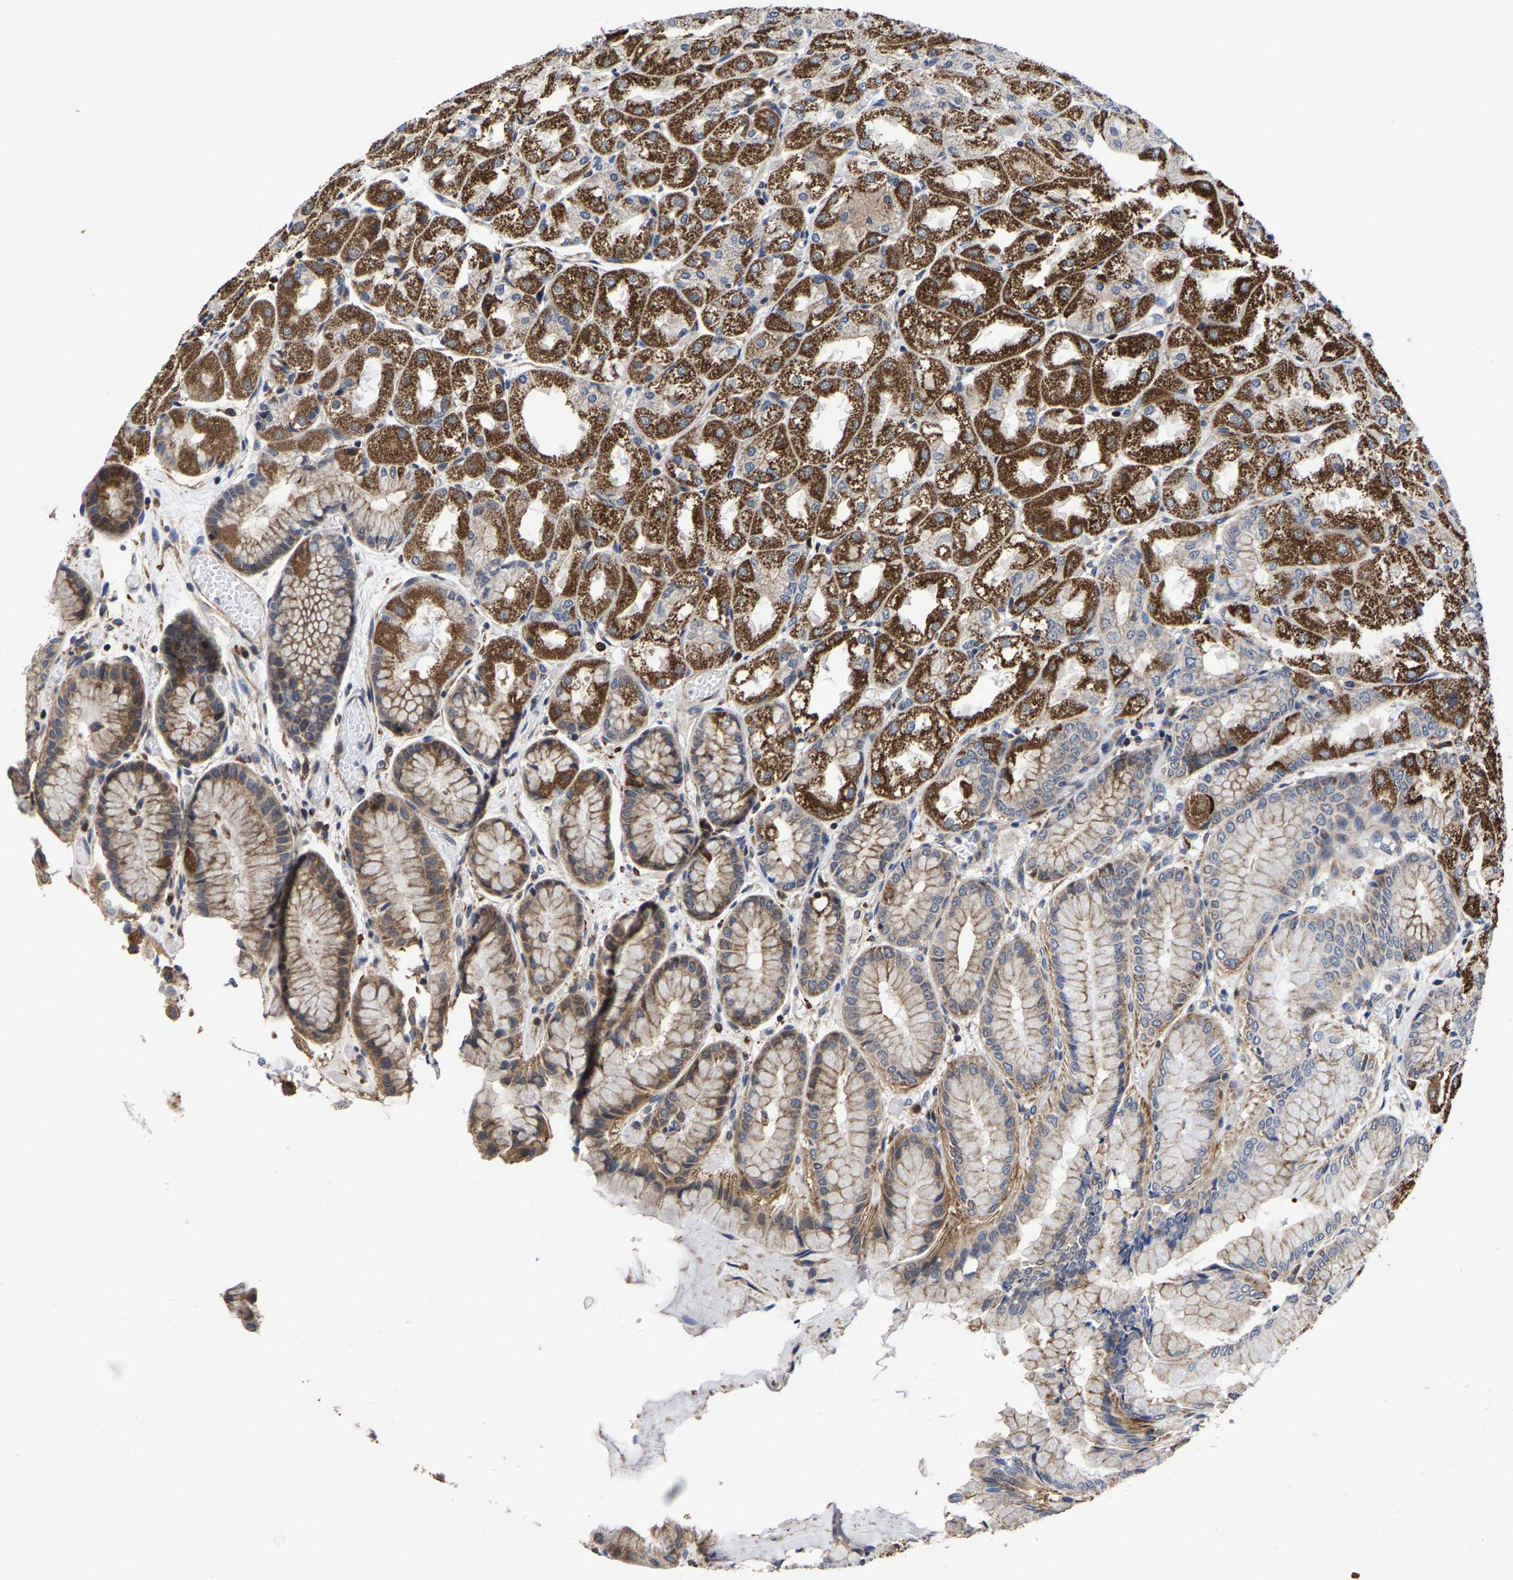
{"staining": {"intensity": "strong", "quantity": "25%-75%", "location": "cytoplasmic/membranous"}, "tissue": "stomach", "cell_type": "Glandular cells", "image_type": "normal", "snomed": [{"axis": "morphology", "description": "Normal tissue, NOS"}, {"axis": "topography", "description": "Stomach, upper"}], "caption": "Stomach stained for a protein (brown) demonstrates strong cytoplasmic/membranous positive expression in approximately 25%-75% of glandular cells.", "gene": "PFKFB3", "patient": {"sex": "male", "age": 72}}